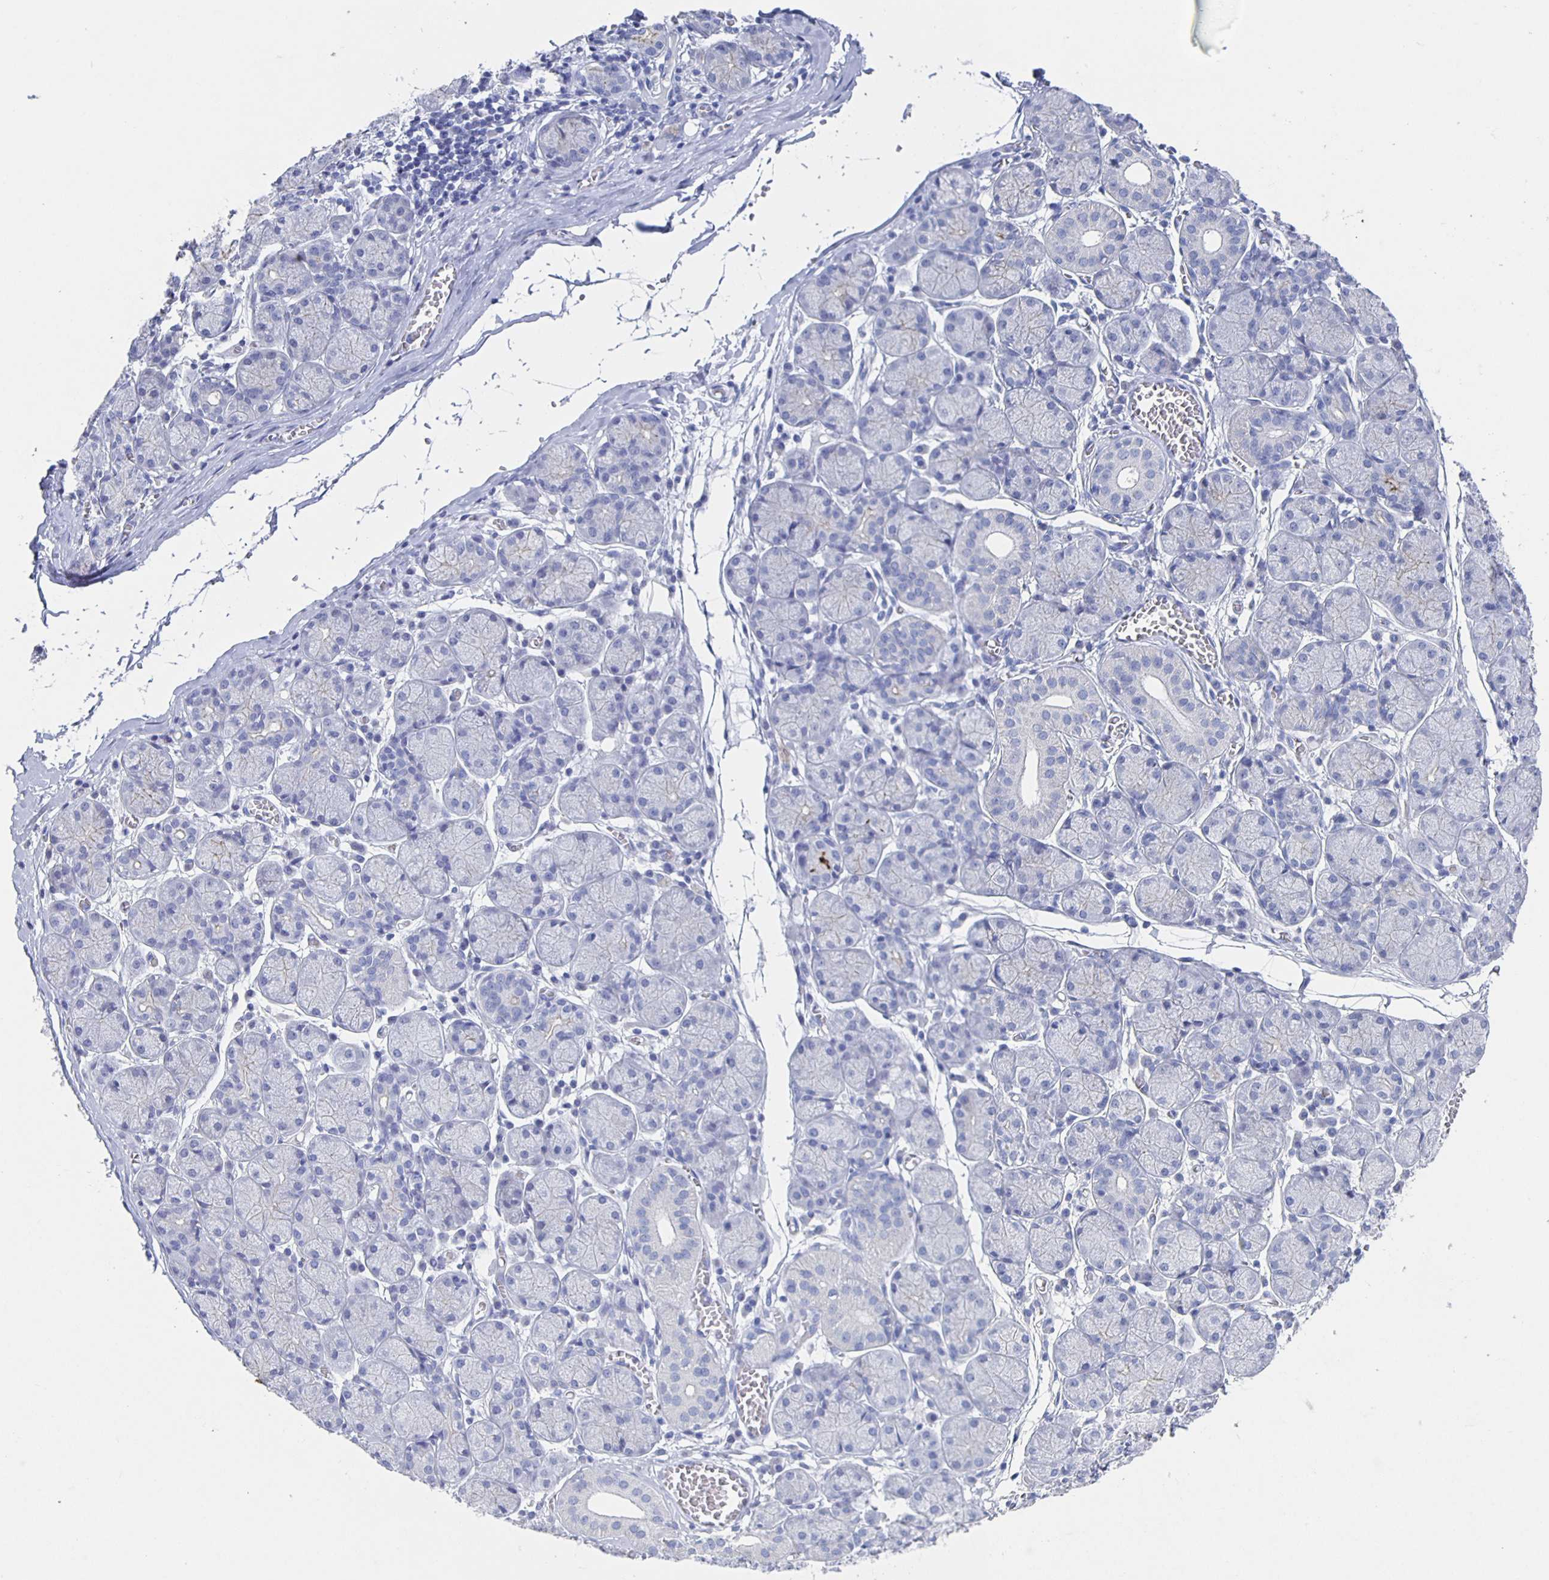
{"staining": {"intensity": "moderate", "quantity": "<25%", "location": "cytoplasmic/membranous"}, "tissue": "salivary gland", "cell_type": "Glandular cells", "image_type": "normal", "snomed": [{"axis": "morphology", "description": "Normal tissue, NOS"}, {"axis": "topography", "description": "Salivary gland"}], "caption": "IHC staining of benign salivary gland, which exhibits low levels of moderate cytoplasmic/membranous positivity in about <25% of glandular cells indicating moderate cytoplasmic/membranous protein expression. The staining was performed using DAB (3,3'-diaminobenzidine) (brown) for protein detection and nuclei were counterstained in hematoxylin (blue).", "gene": "SLC34A2", "patient": {"sex": "female", "age": 24}}